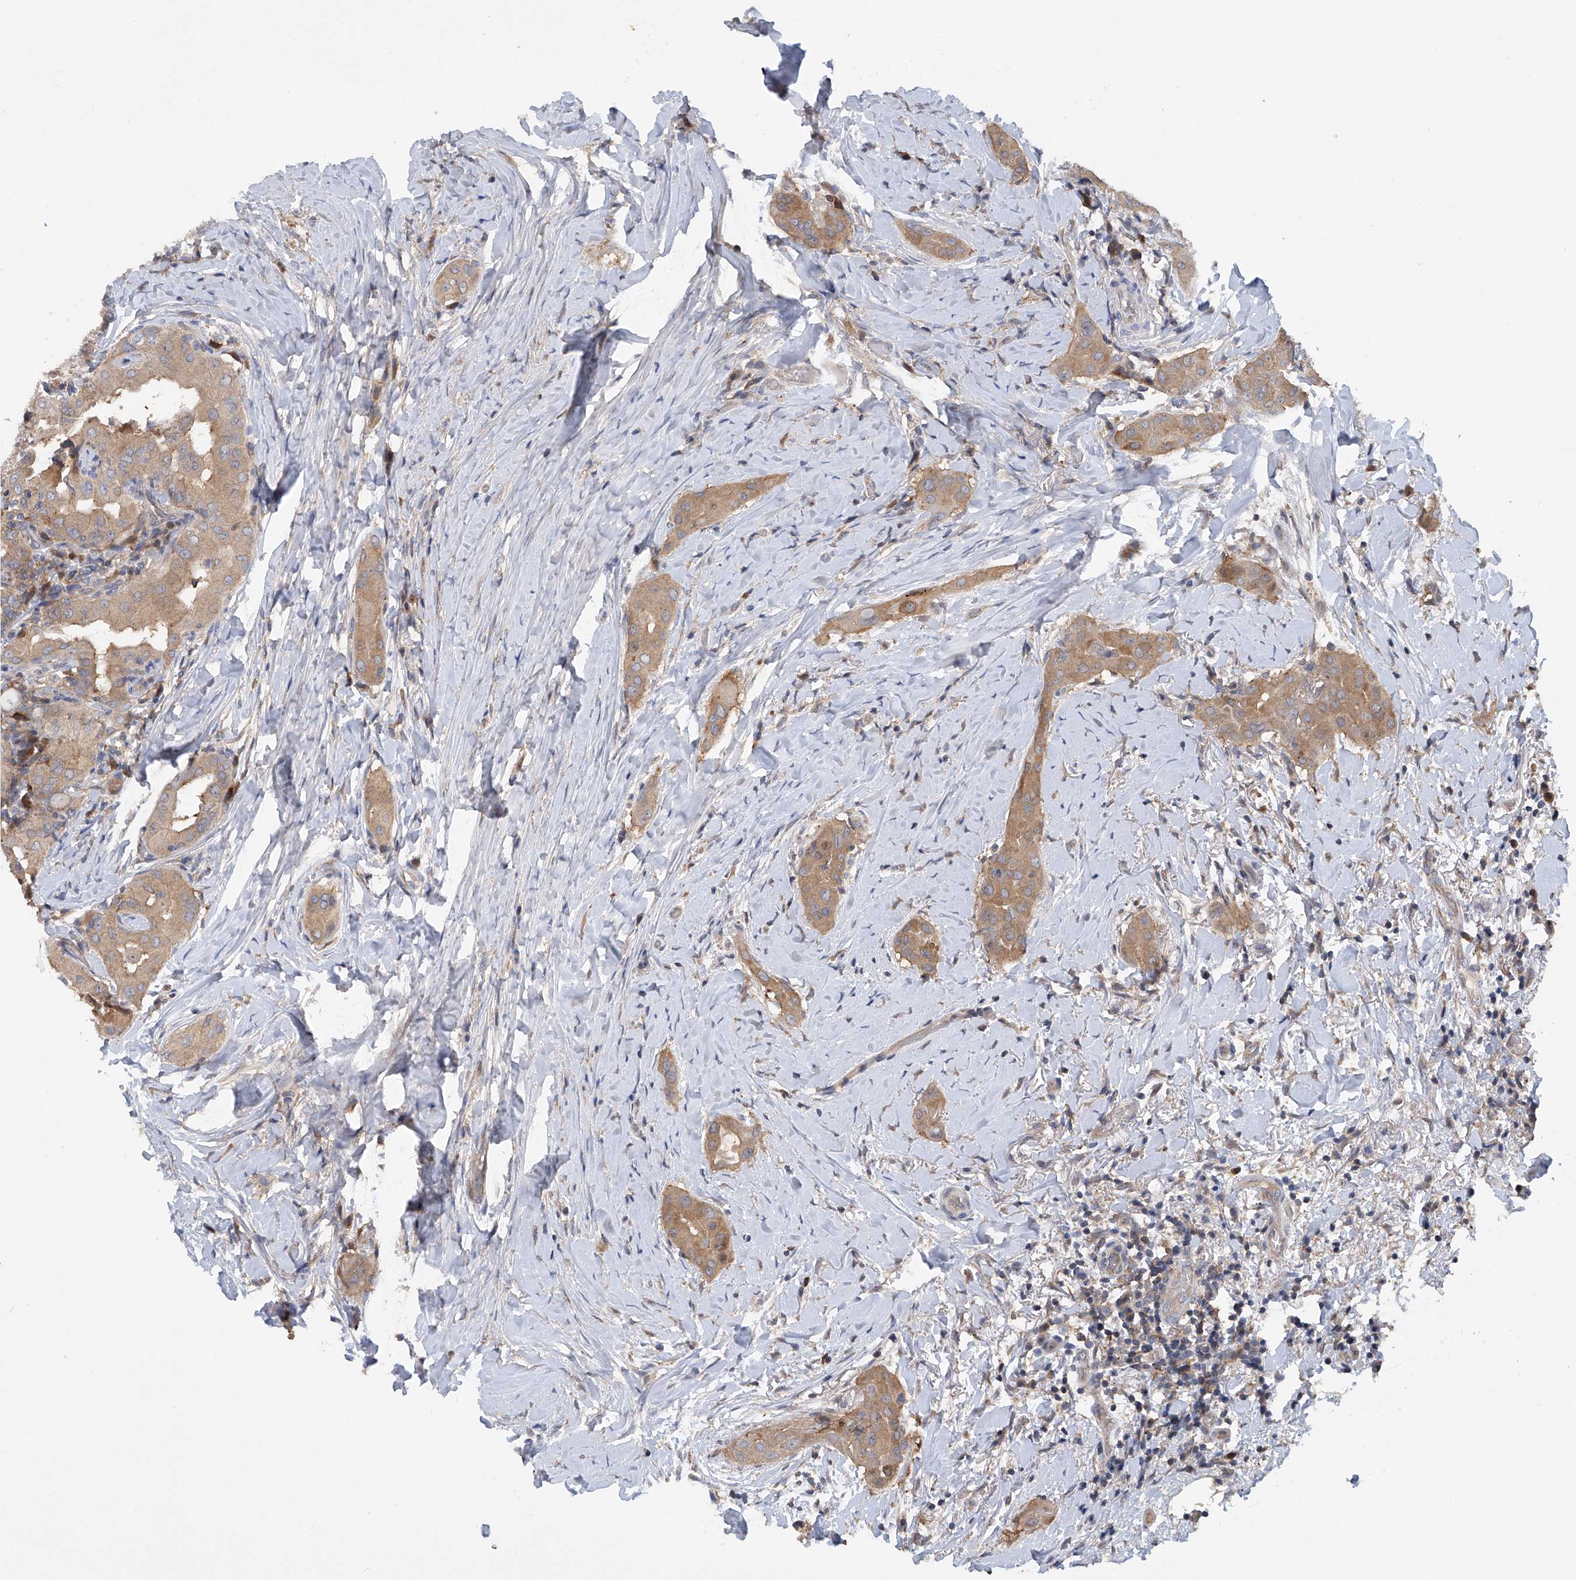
{"staining": {"intensity": "moderate", "quantity": ">75%", "location": "cytoplasmic/membranous"}, "tissue": "thyroid cancer", "cell_type": "Tumor cells", "image_type": "cancer", "snomed": [{"axis": "morphology", "description": "Papillary adenocarcinoma, NOS"}, {"axis": "topography", "description": "Thyroid gland"}], "caption": "This micrograph displays immunohistochemistry (IHC) staining of thyroid cancer, with medium moderate cytoplasmic/membranous positivity in approximately >75% of tumor cells.", "gene": "NUDT17", "patient": {"sex": "male", "age": 33}}